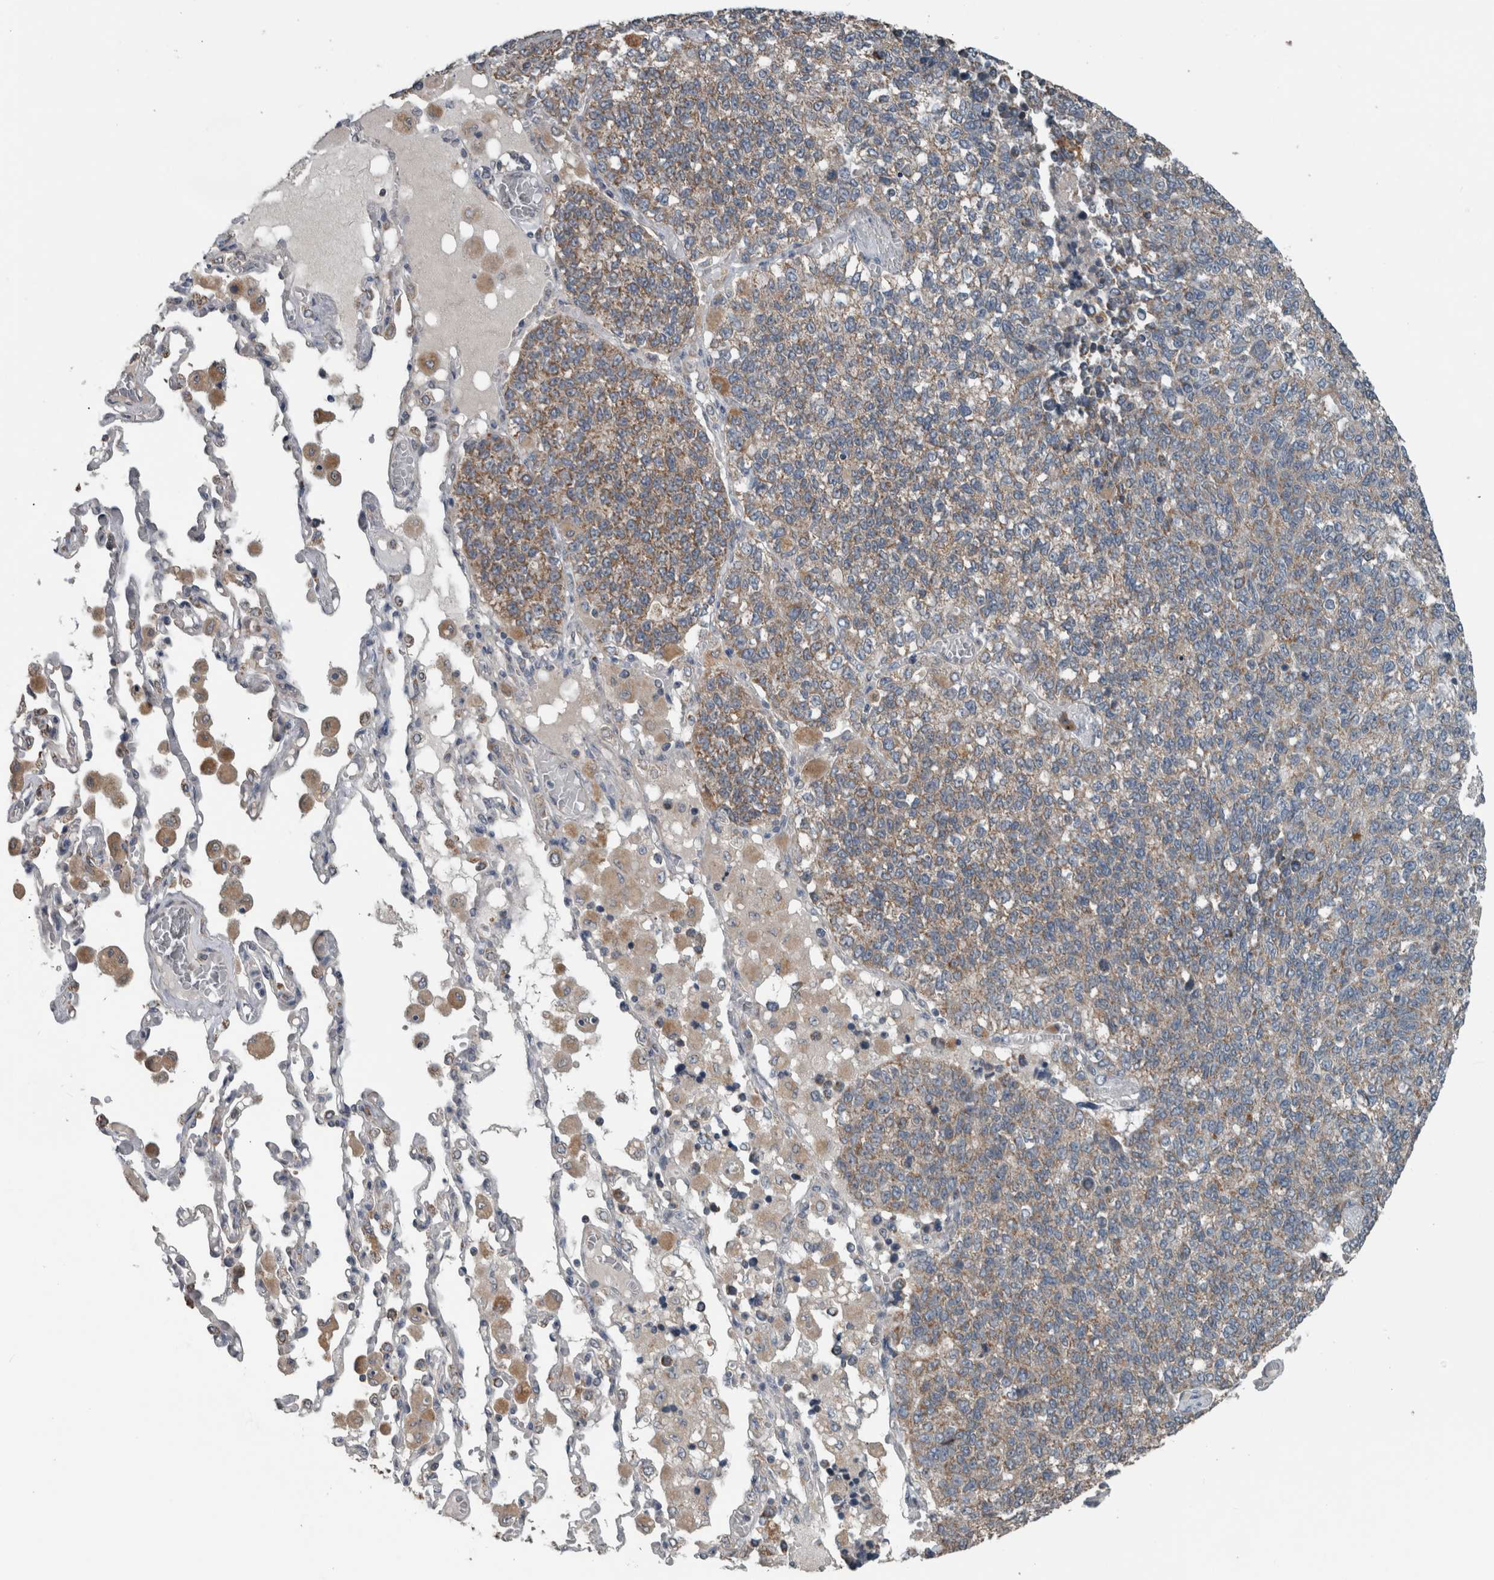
{"staining": {"intensity": "moderate", "quantity": ">75%", "location": "cytoplasmic/membranous"}, "tissue": "lung cancer", "cell_type": "Tumor cells", "image_type": "cancer", "snomed": [{"axis": "morphology", "description": "Adenocarcinoma, NOS"}, {"axis": "topography", "description": "Lung"}], "caption": "This image shows lung cancer (adenocarcinoma) stained with IHC to label a protein in brown. The cytoplasmic/membranous of tumor cells show moderate positivity for the protein. Nuclei are counter-stained blue.", "gene": "ARMC1", "patient": {"sex": "male", "age": 49}}